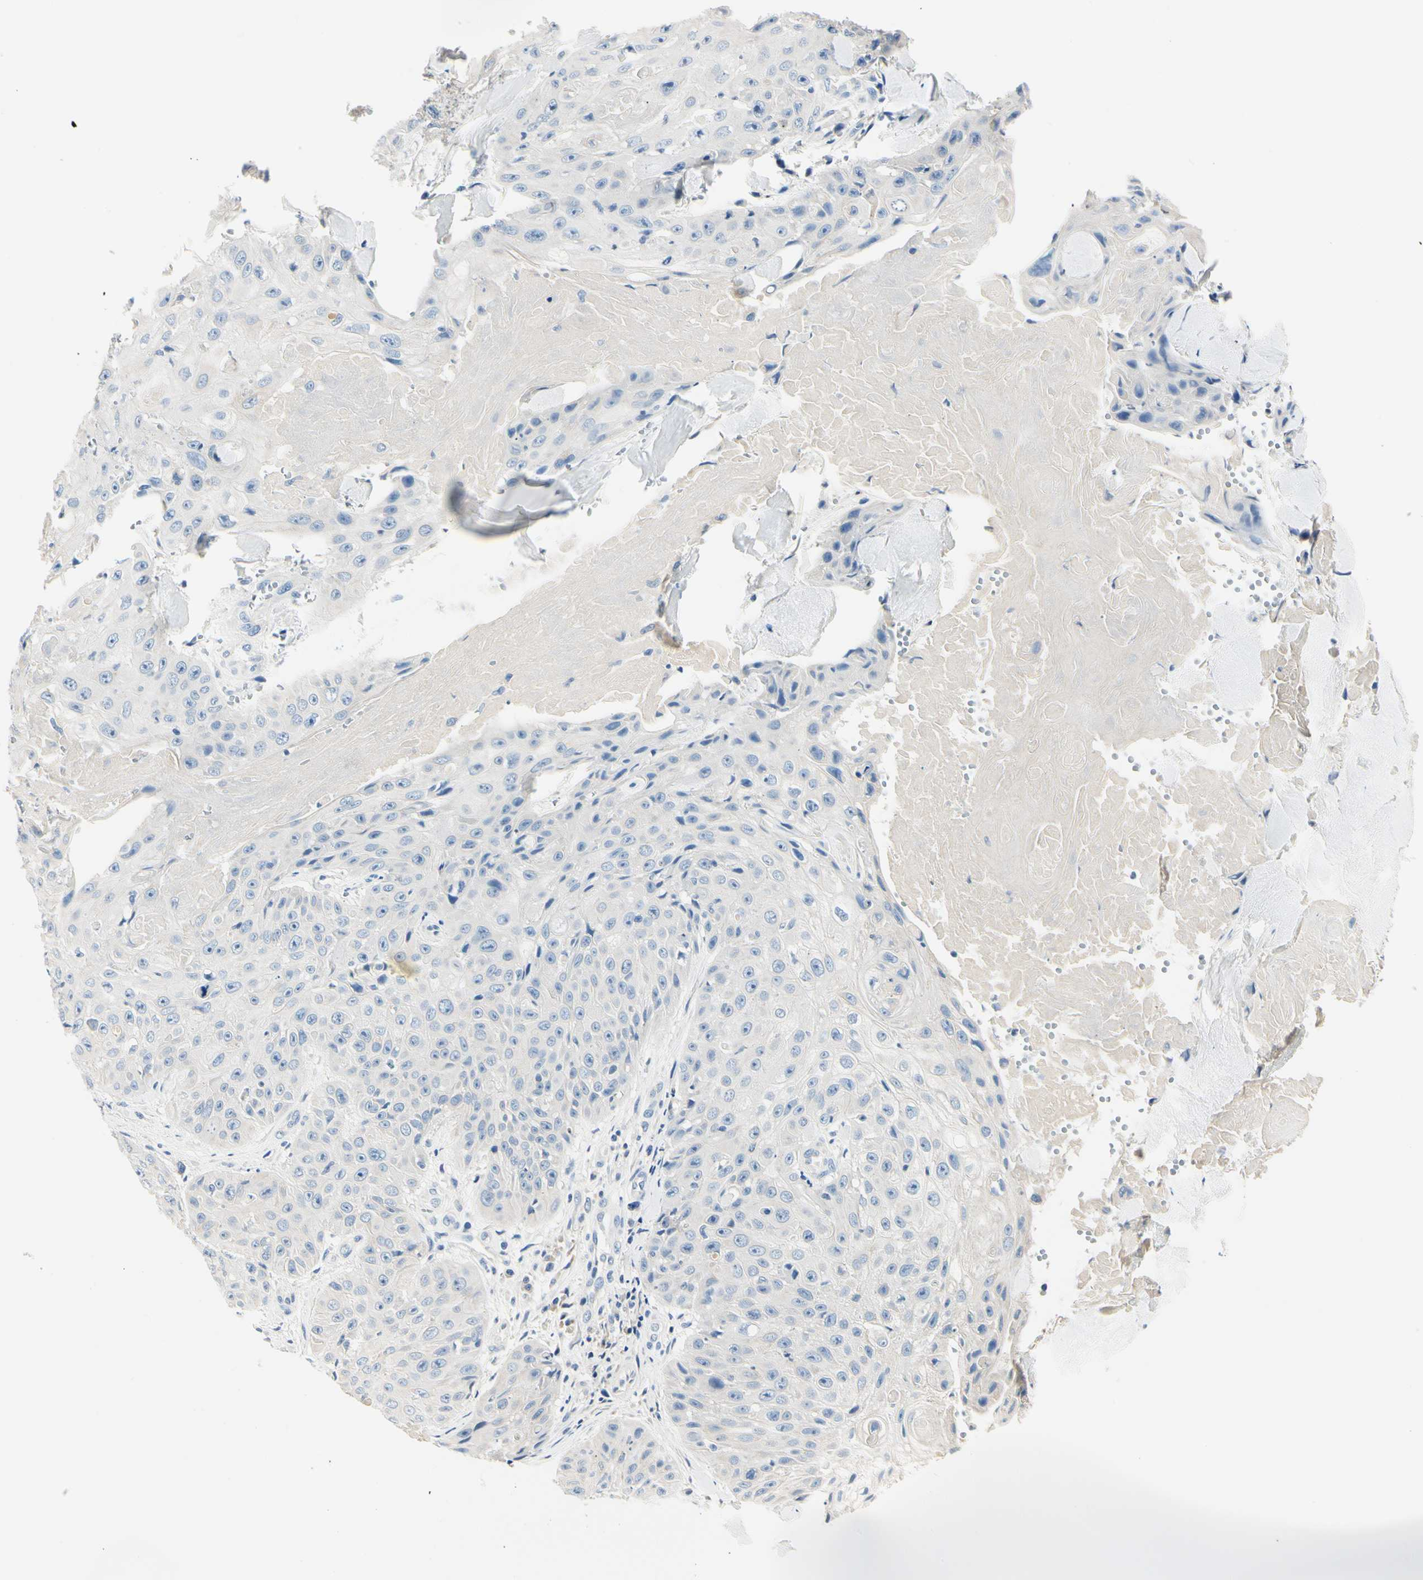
{"staining": {"intensity": "negative", "quantity": "none", "location": "none"}, "tissue": "skin cancer", "cell_type": "Tumor cells", "image_type": "cancer", "snomed": [{"axis": "morphology", "description": "Squamous cell carcinoma, NOS"}, {"axis": "topography", "description": "Skin"}], "caption": "The micrograph exhibits no staining of tumor cells in skin squamous cell carcinoma.", "gene": "TGFBR3", "patient": {"sex": "male", "age": 86}}